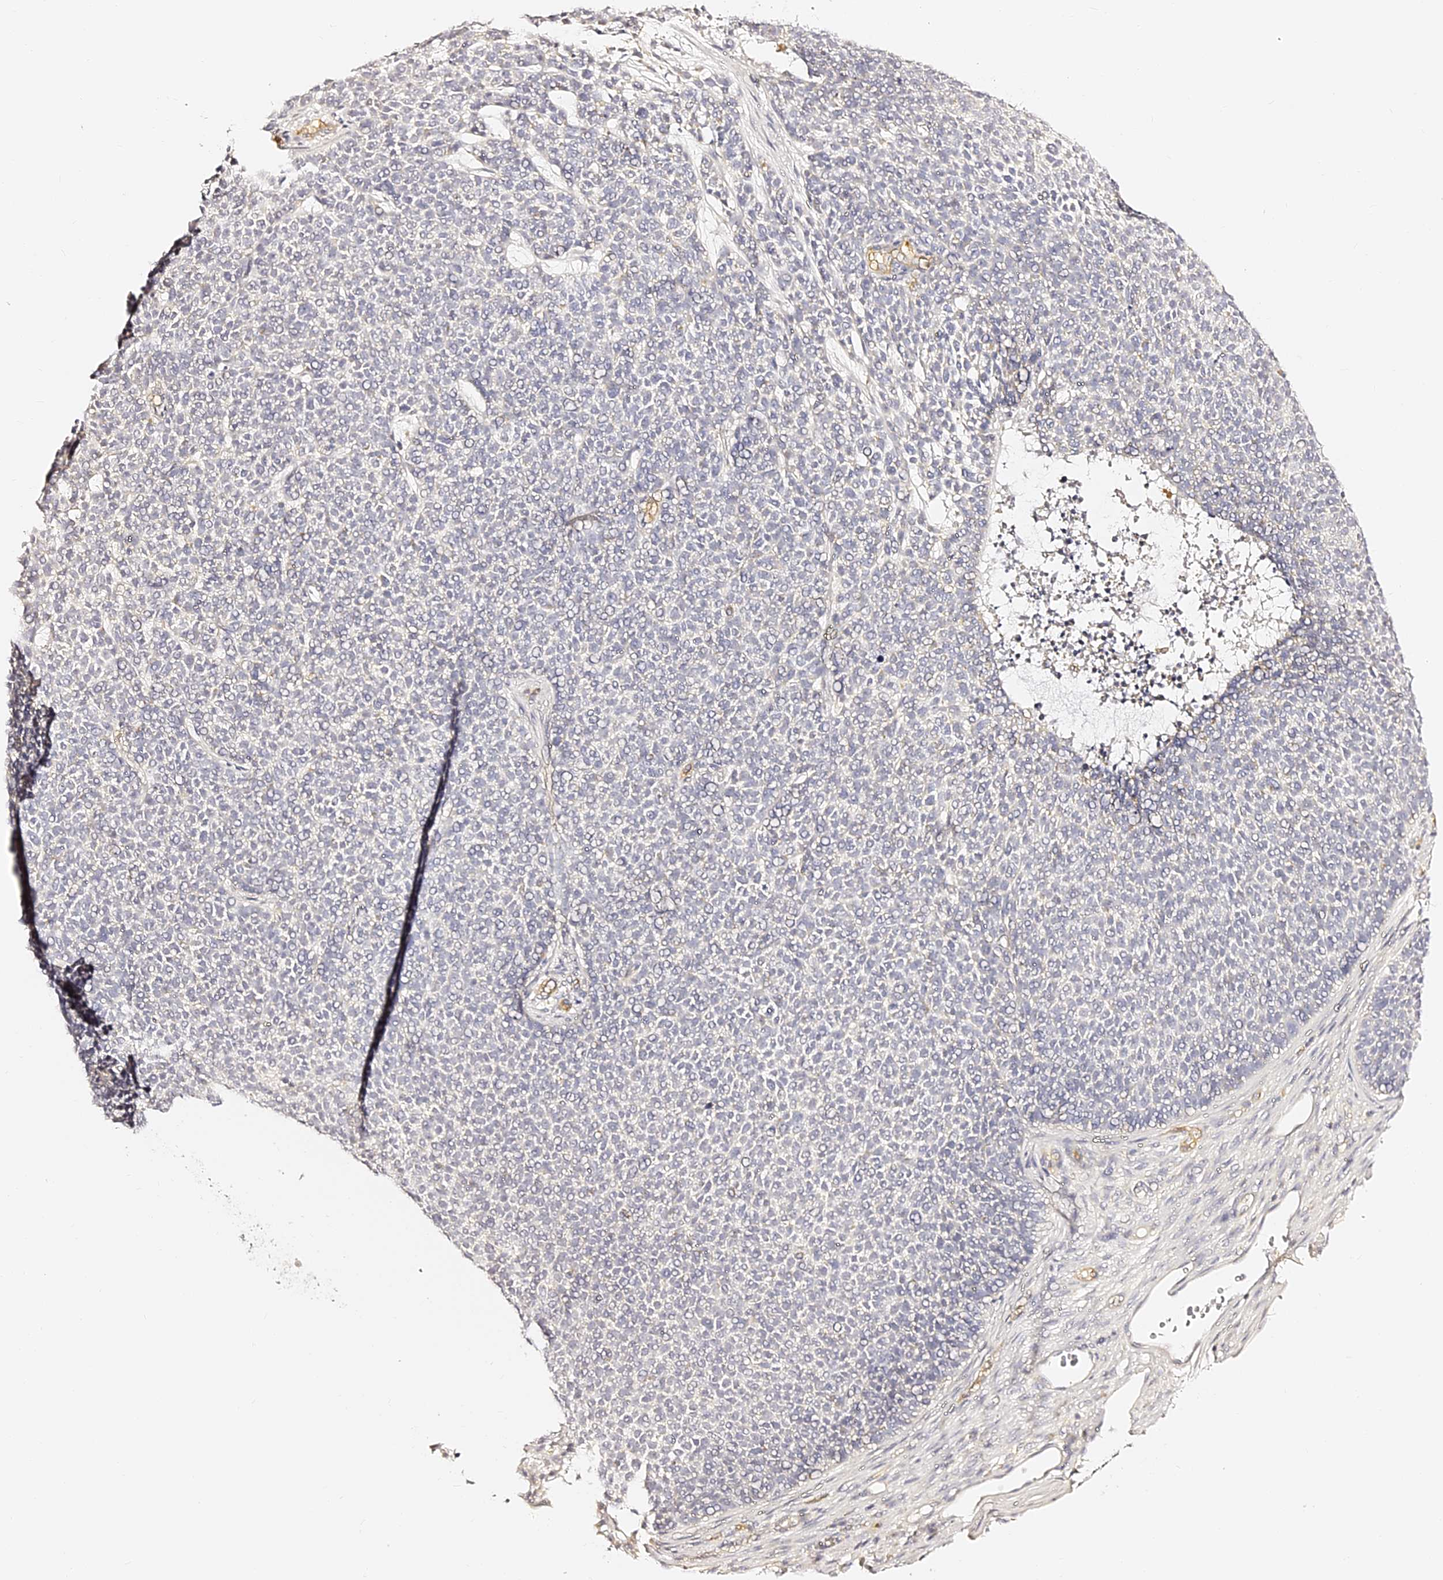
{"staining": {"intensity": "negative", "quantity": "none", "location": "none"}, "tissue": "skin cancer", "cell_type": "Tumor cells", "image_type": "cancer", "snomed": [{"axis": "morphology", "description": "Basal cell carcinoma"}, {"axis": "topography", "description": "Skin"}], "caption": "Image shows no significant protein staining in tumor cells of basal cell carcinoma (skin). (Brightfield microscopy of DAB IHC at high magnification).", "gene": "SLC1A3", "patient": {"sex": "female", "age": 84}}